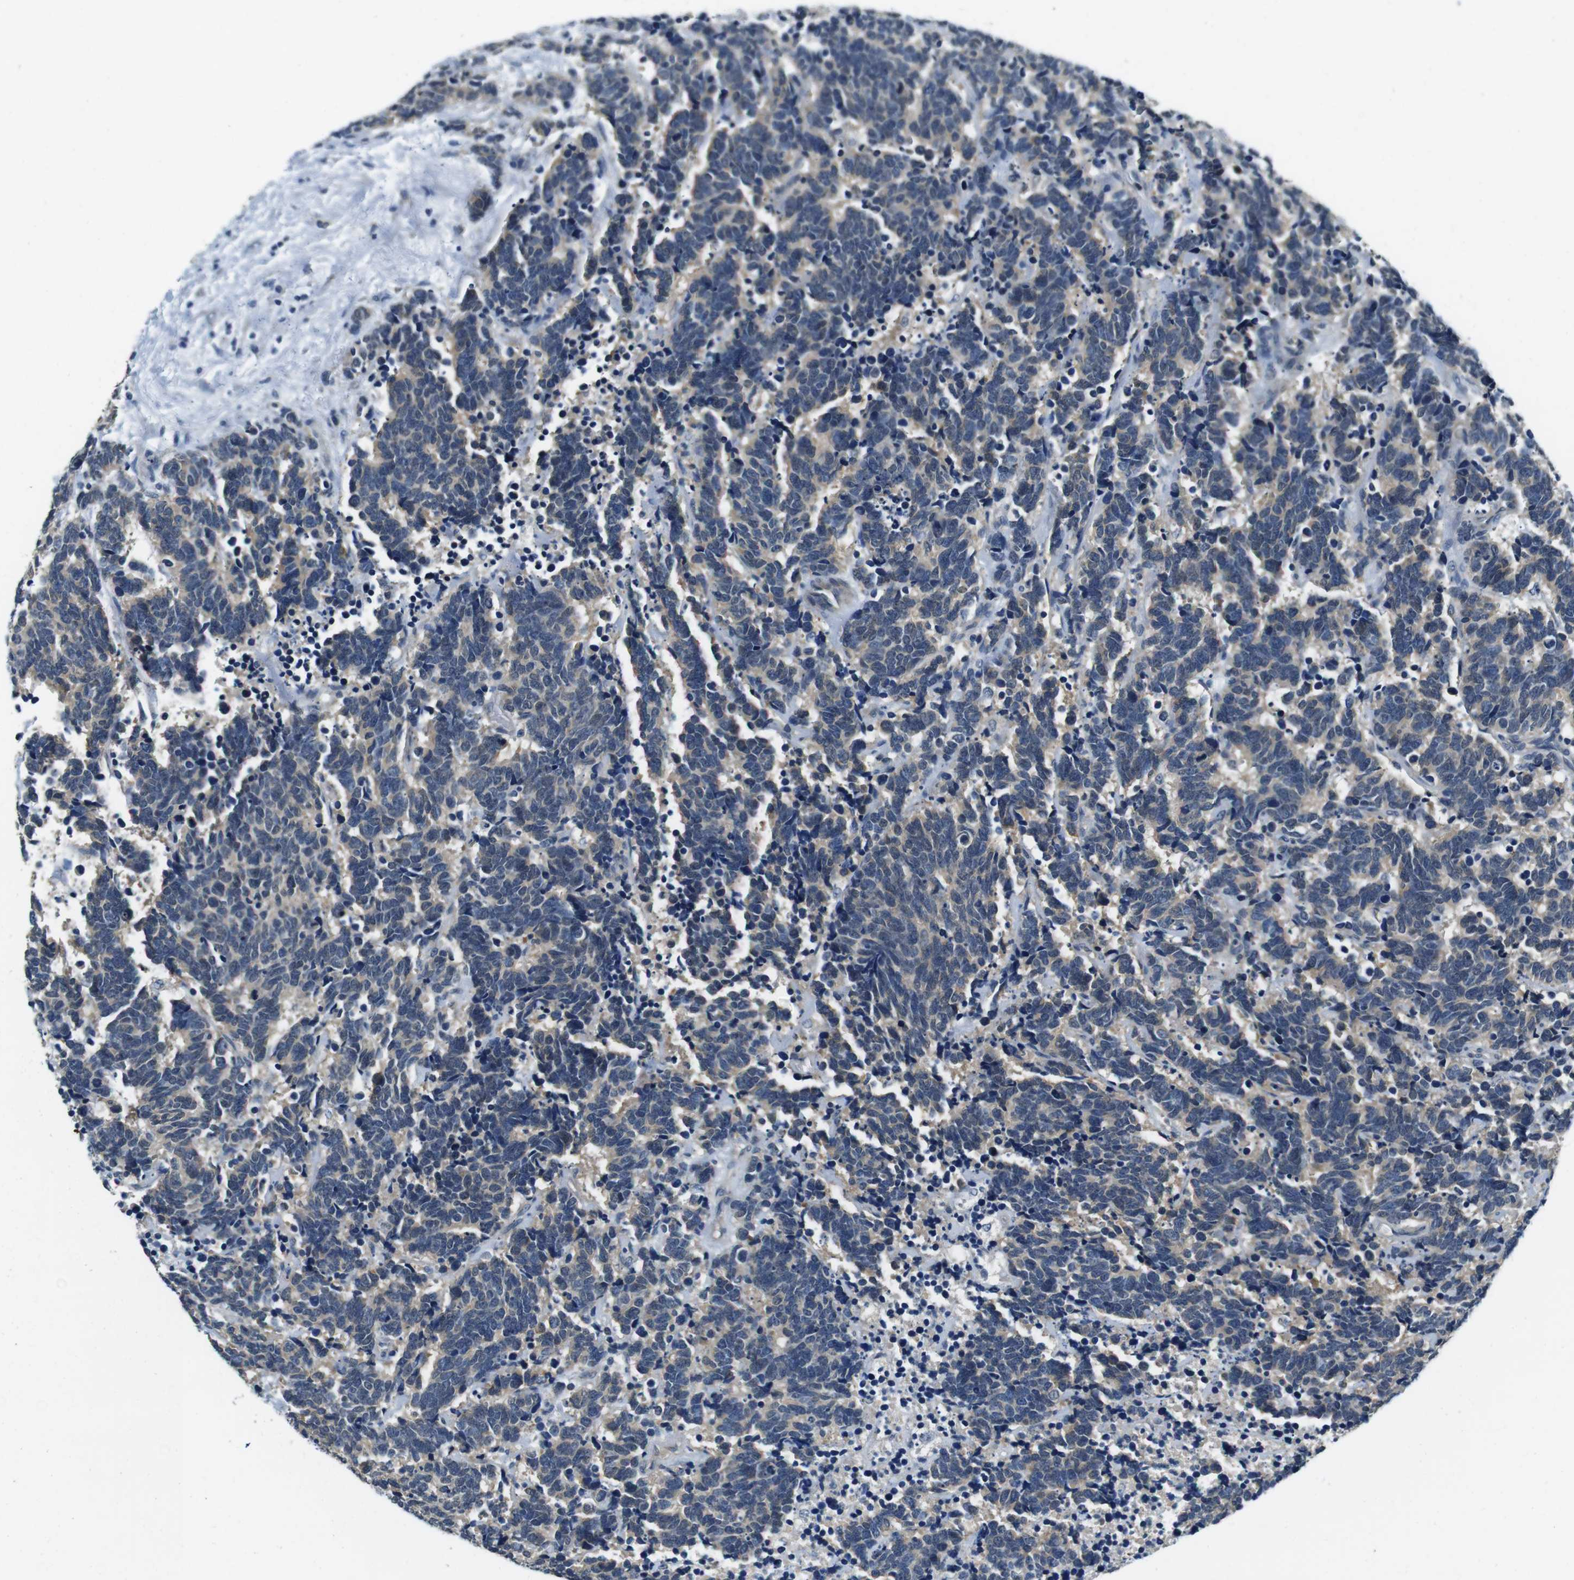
{"staining": {"intensity": "weak", "quantity": "<25%", "location": "cytoplasmic/membranous"}, "tissue": "carcinoid", "cell_type": "Tumor cells", "image_type": "cancer", "snomed": [{"axis": "morphology", "description": "Carcinoma, NOS"}, {"axis": "morphology", "description": "Carcinoid, malignant, NOS"}, {"axis": "topography", "description": "Urinary bladder"}], "caption": "This is an immunohistochemistry histopathology image of carcinoid. There is no positivity in tumor cells.", "gene": "DTNA", "patient": {"sex": "male", "age": 57}}